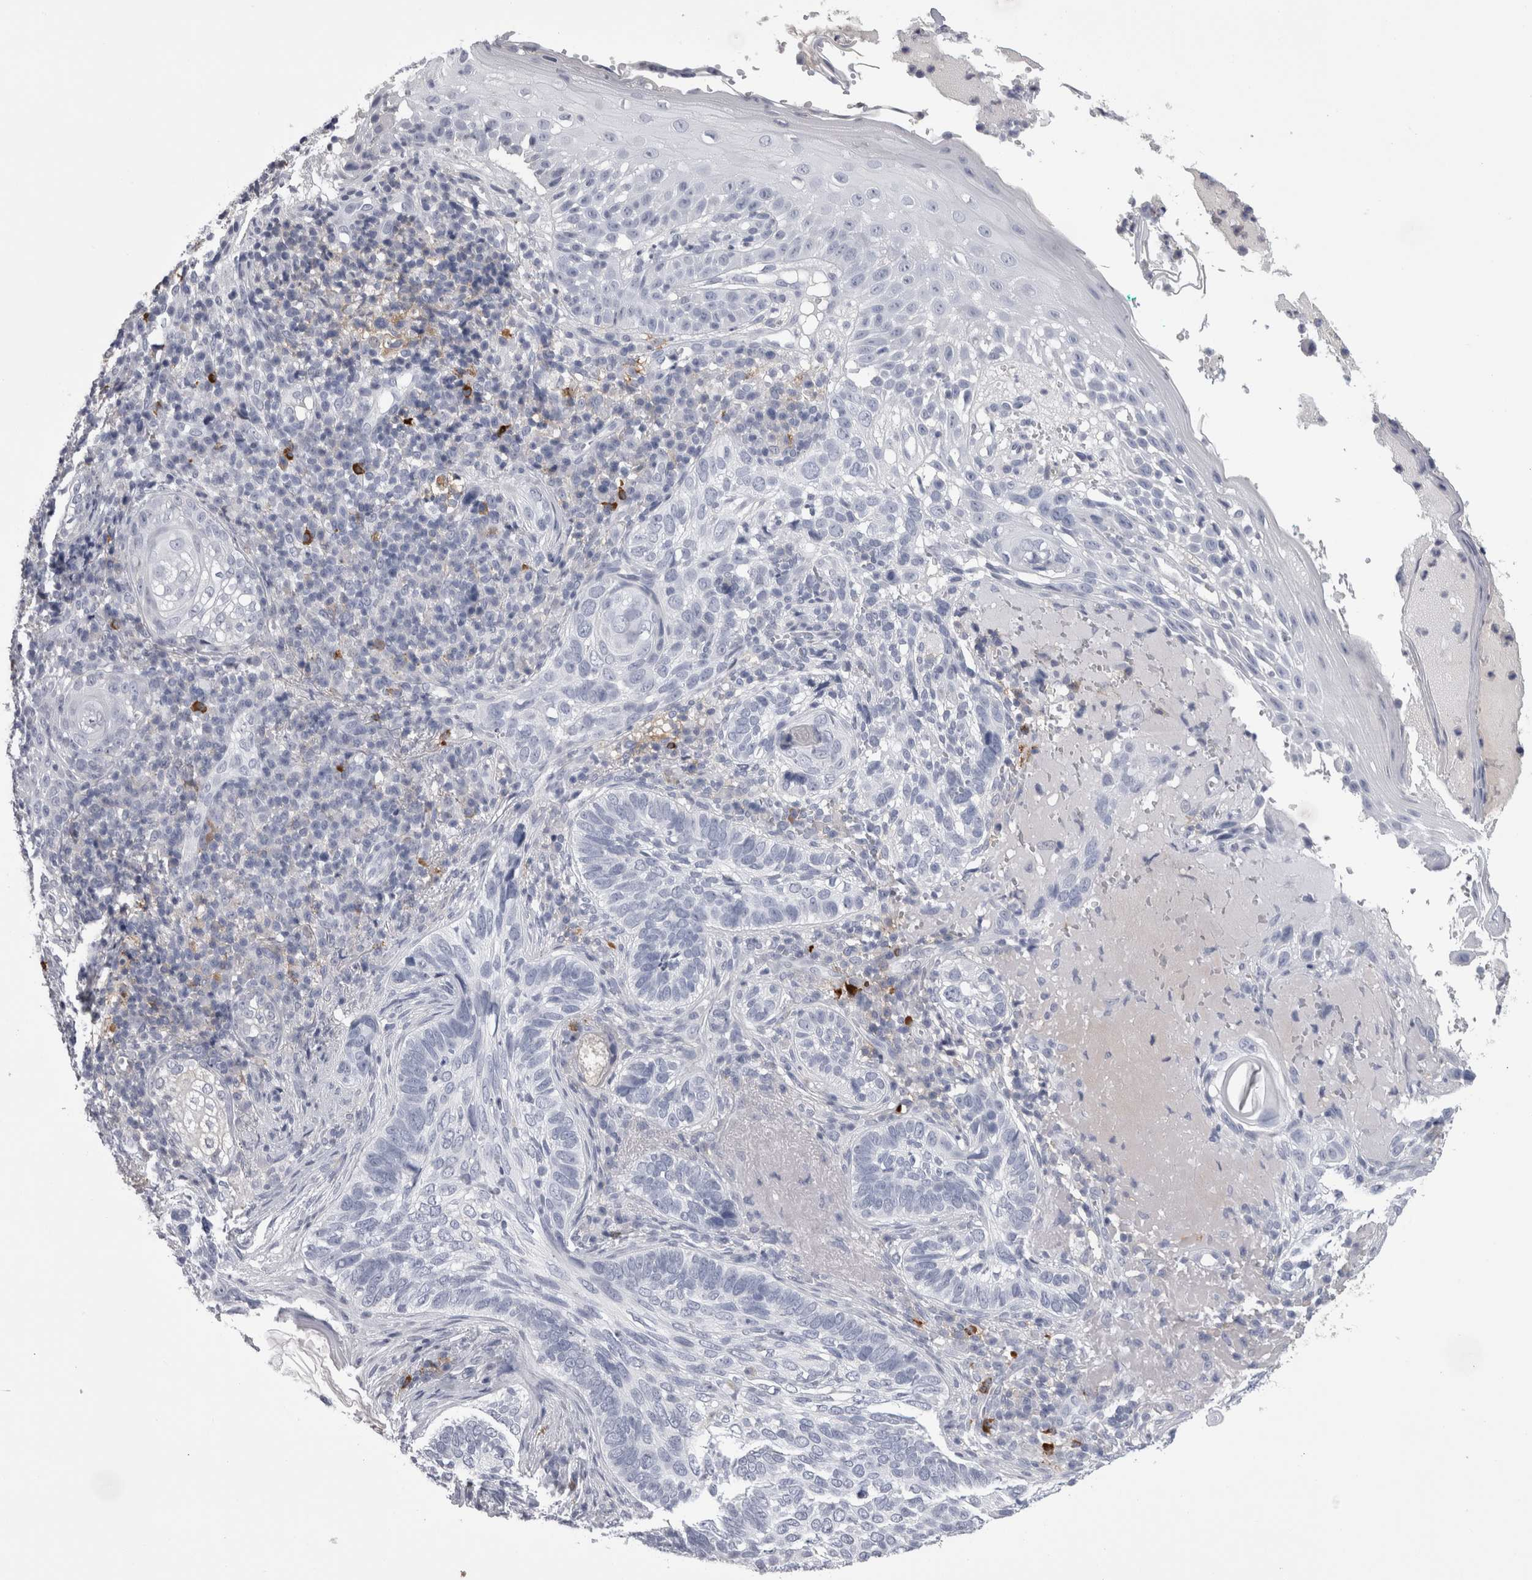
{"staining": {"intensity": "negative", "quantity": "none", "location": "none"}, "tissue": "skin cancer", "cell_type": "Tumor cells", "image_type": "cancer", "snomed": [{"axis": "morphology", "description": "Basal cell carcinoma"}, {"axis": "topography", "description": "Skin"}], "caption": "There is no significant expression in tumor cells of basal cell carcinoma (skin).", "gene": "AFMID", "patient": {"sex": "female", "age": 89}}